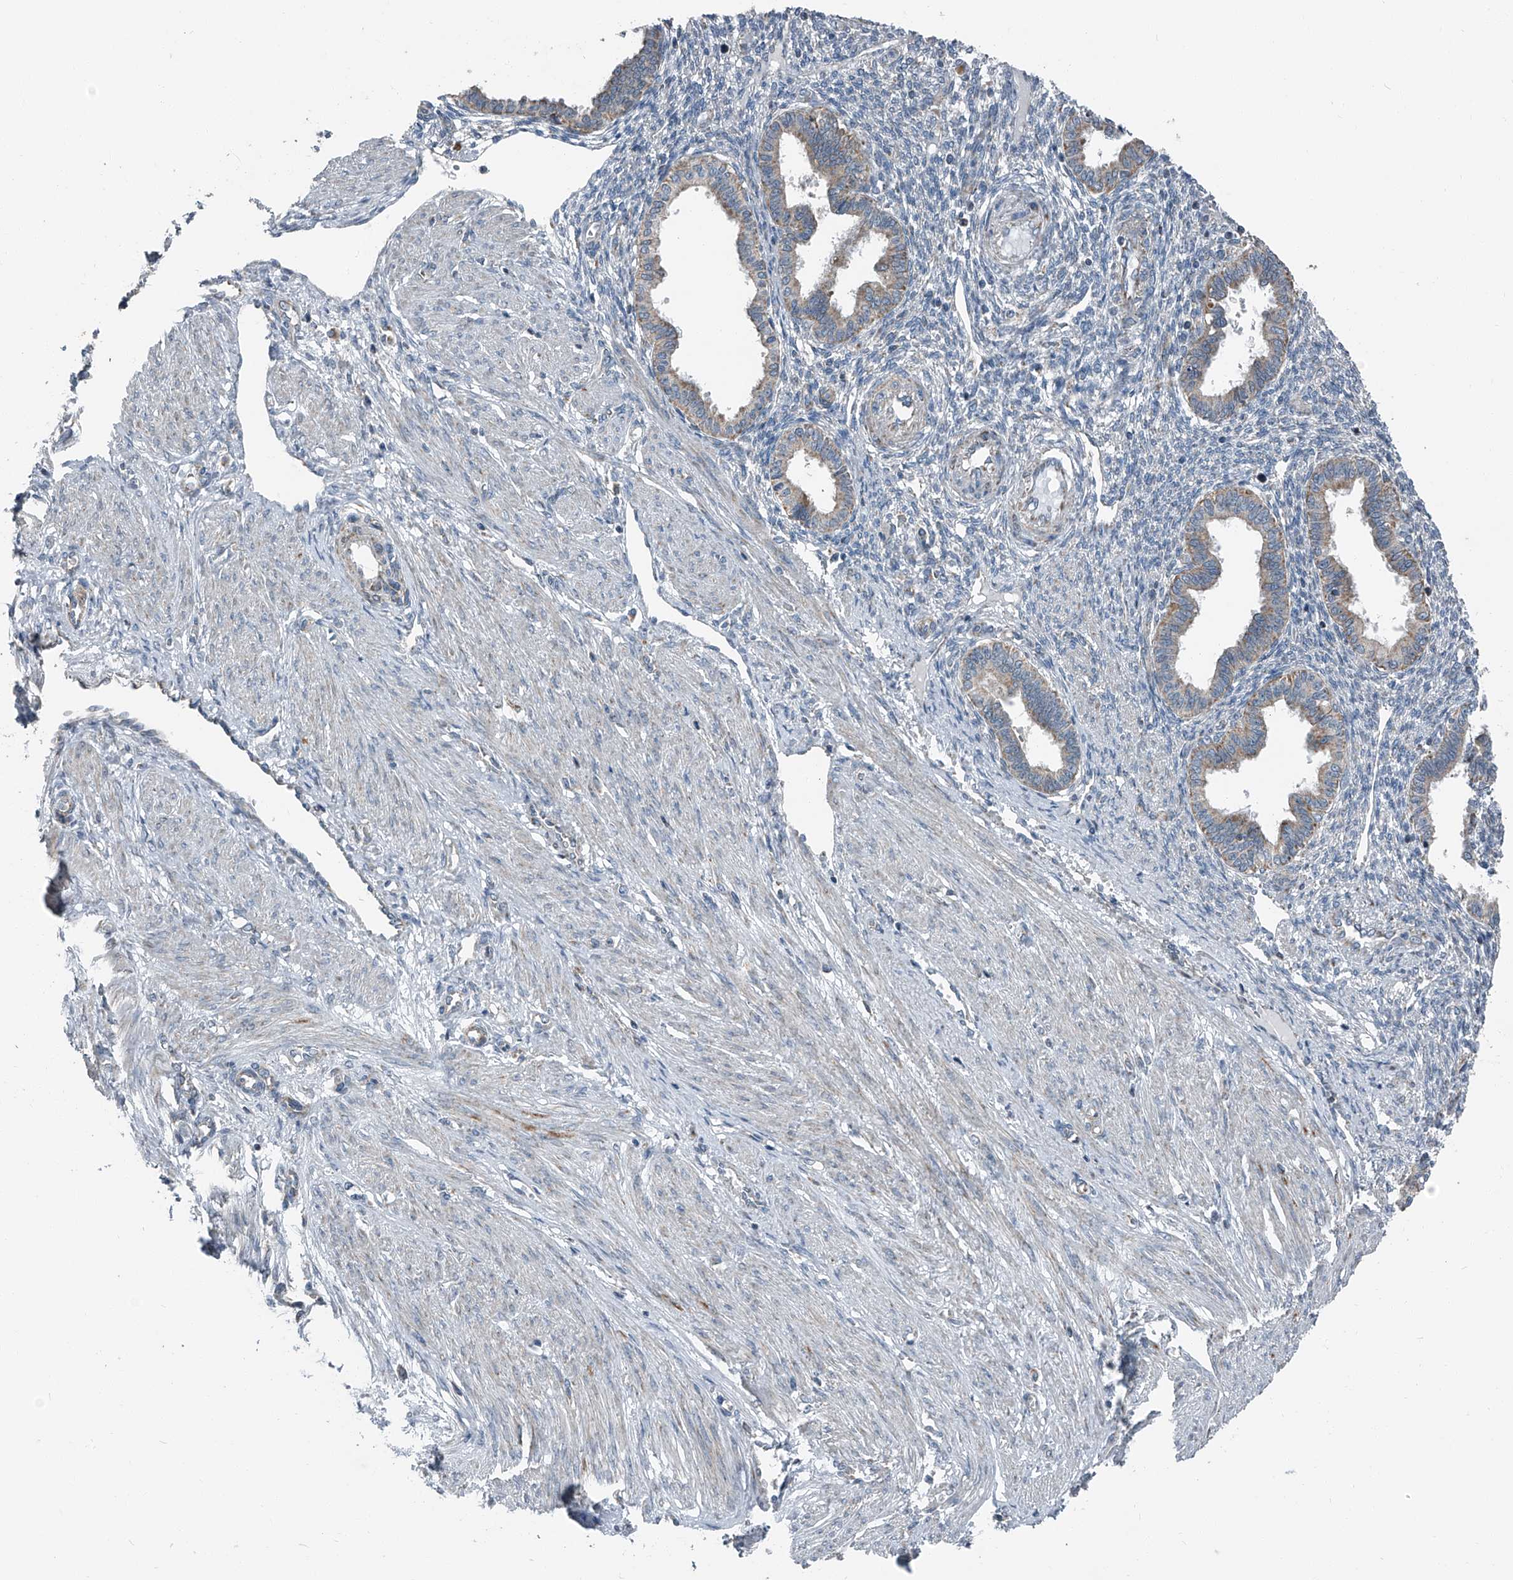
{"staining": {"intensity": "negative", "quantity": "none", "location": "none"}, "tissue": "endometrium", "cell_type": "Cells in endometrial stroma", "image_type": "normal", "snomed": [{"axis": "morphology", "description": "Normal tissue, NOS"}, {"axis": "topography", "description": "Endometrium"}], "caption": "Cells in endometrial stroma are negative for protein expression in benign human endometrium. (DAB (3,3'-diaminobenzidine) IHC visualized using brightfield microscopy, high magnification).", "gene": "CHRNA7", "patient": {"sex": "female", "age": 33}}